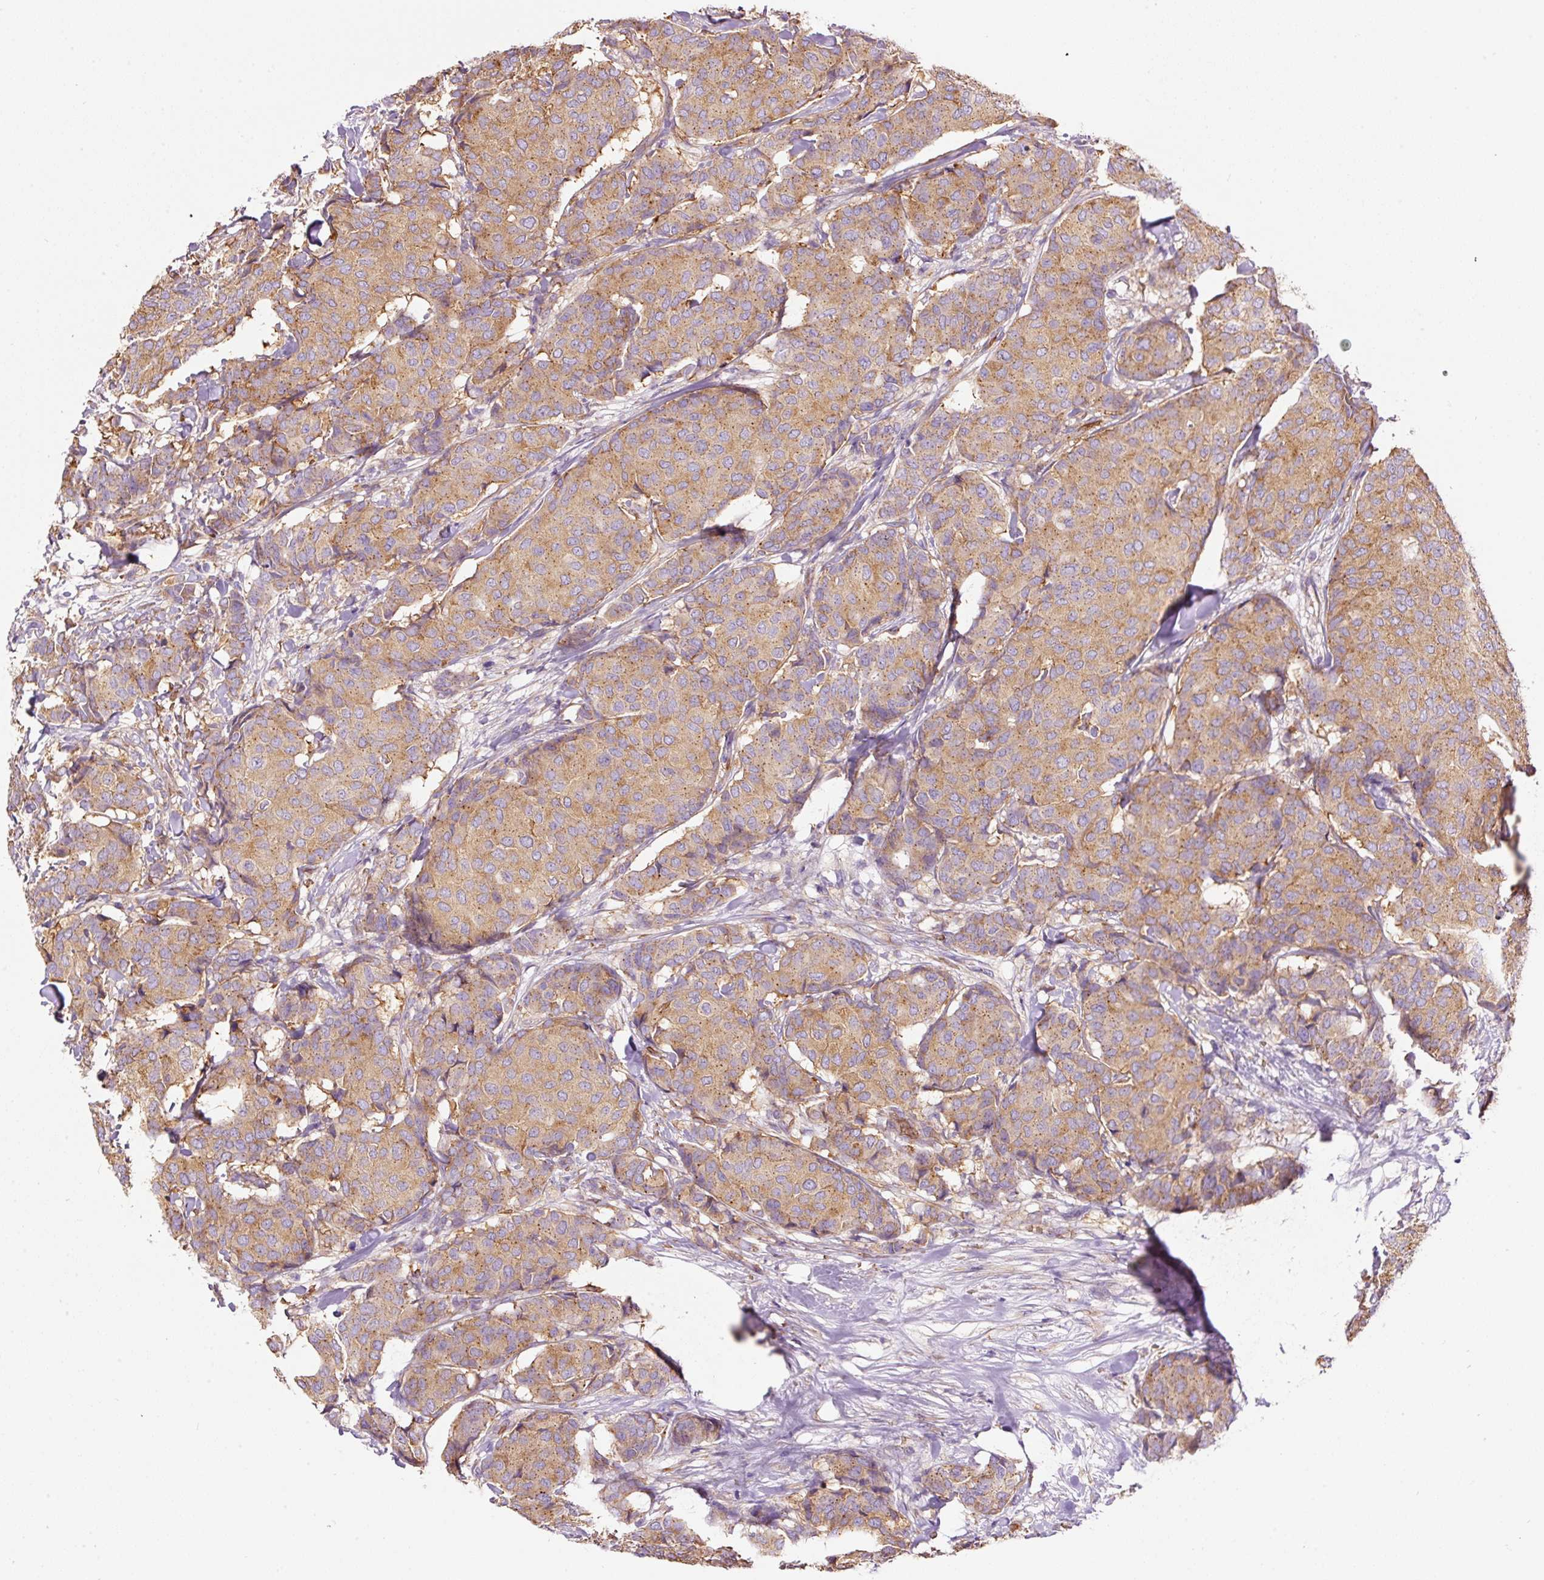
{"staining": {"intensity": "moderate", "quantity": ">75%", "location": "cytoplasmic/membranous"}, "tissue": "breast cancer", "cell_type": "Tumor cells", "image_type": "cancer", "snomed": [{"axis": "morphology", "description": "Duct carcinoma"}, {"axis": "topography", "description": "Breast"}], "caption": "About >75% of tumor cells in human breast cancer (intraductal carcinoma) display moderate cytoplasmic/membranous protein staining as visualized by brown immunohistochemical staining.", "gene": "PRRC2A", "patient": {"sex": "female", "age": 75}}